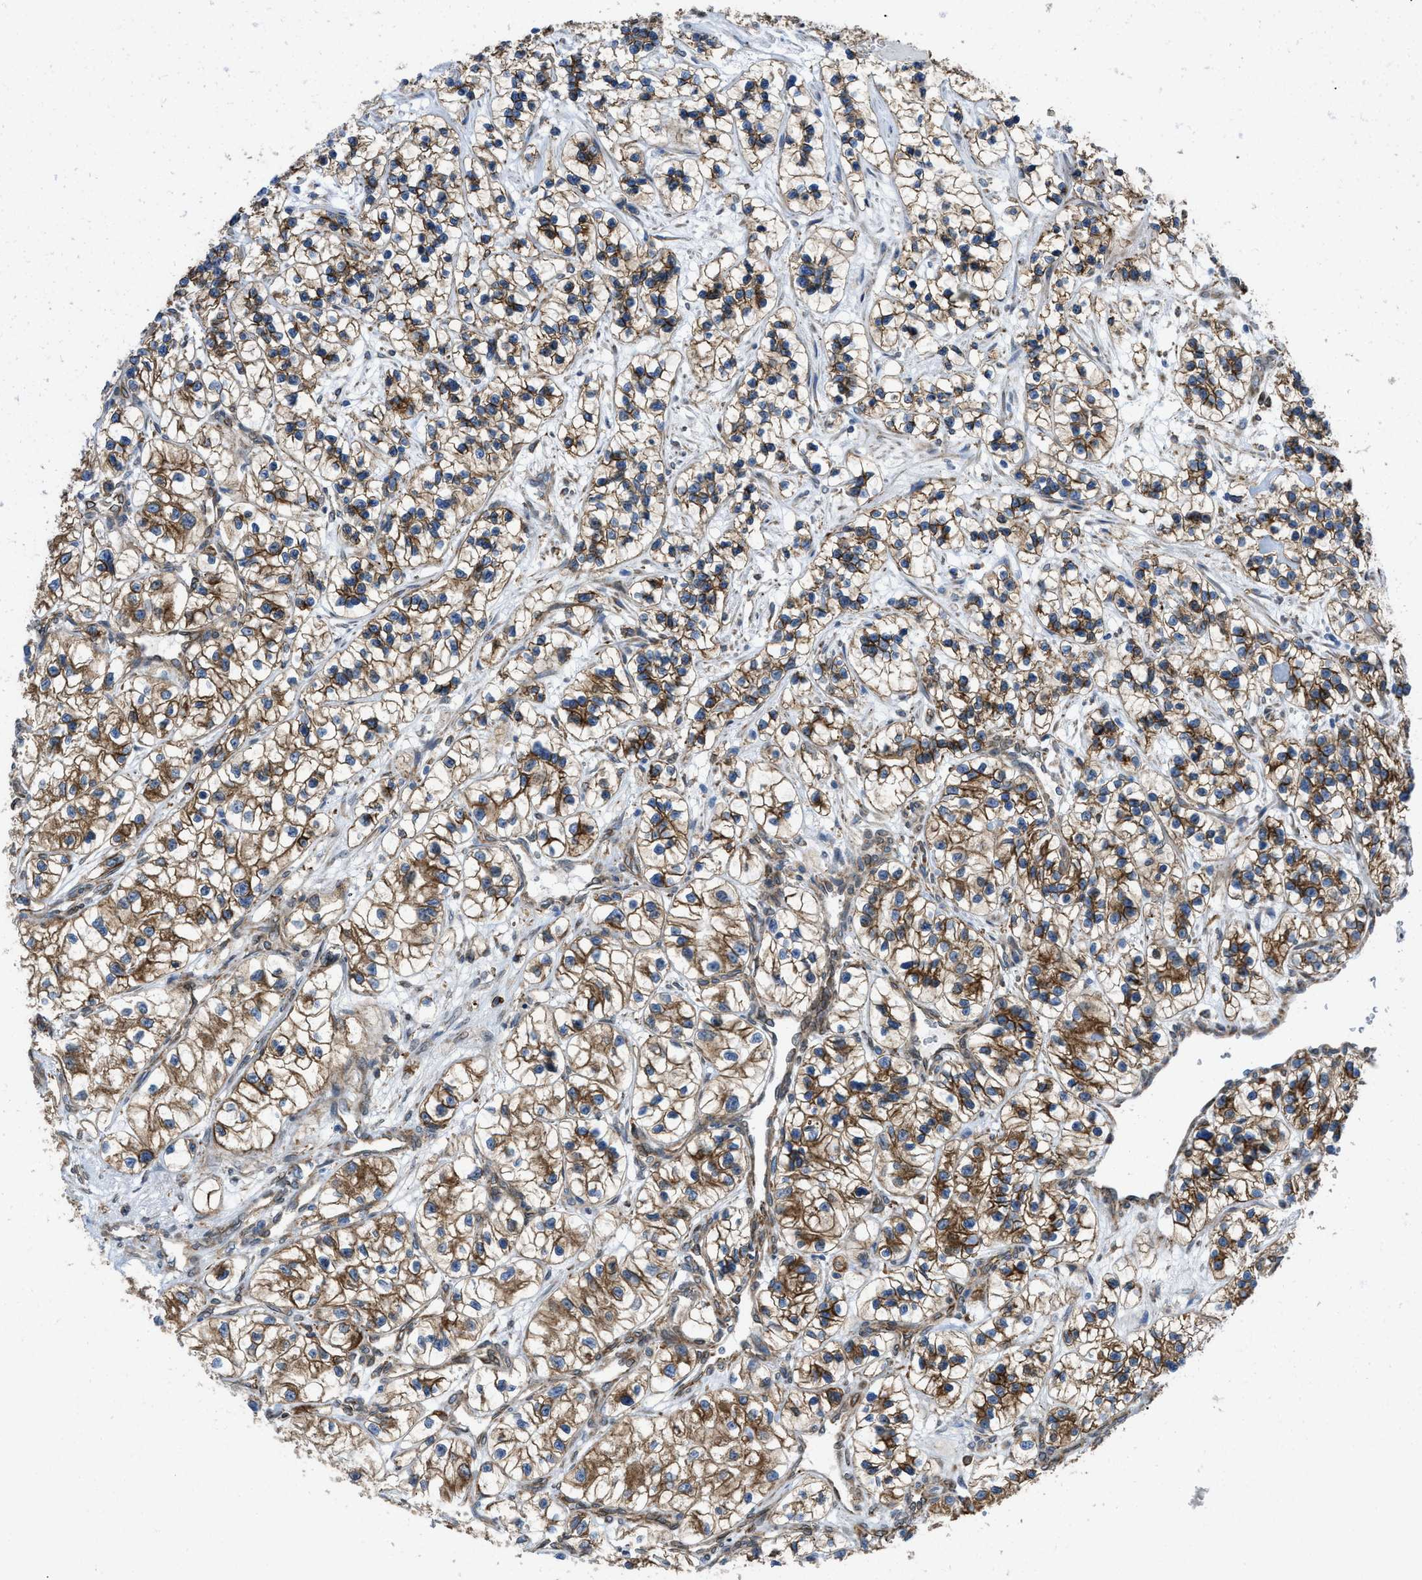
{"staining": {"intensity": "moderate", "quantity": ">75%", "location": "cytoplasmic/membranous"}, "tissue": "renal cancer", "cell_type": "Tumor cells", "image_type": "cancer", "snomed": [{"axis": "morphology", "description": "Adenocarcinoma, NOS"}, {"axis": "topography", "description": "Kidney"}], "caption": "Renal adenocarcinoma stained with DAB immunohistochemistry demonstrates medium levels of moderate cytoplasmic/membranous staining in about >75% of tumor cells.", "gene": "ERLIN2", "patient": {"sex": "female", "age": 57}}